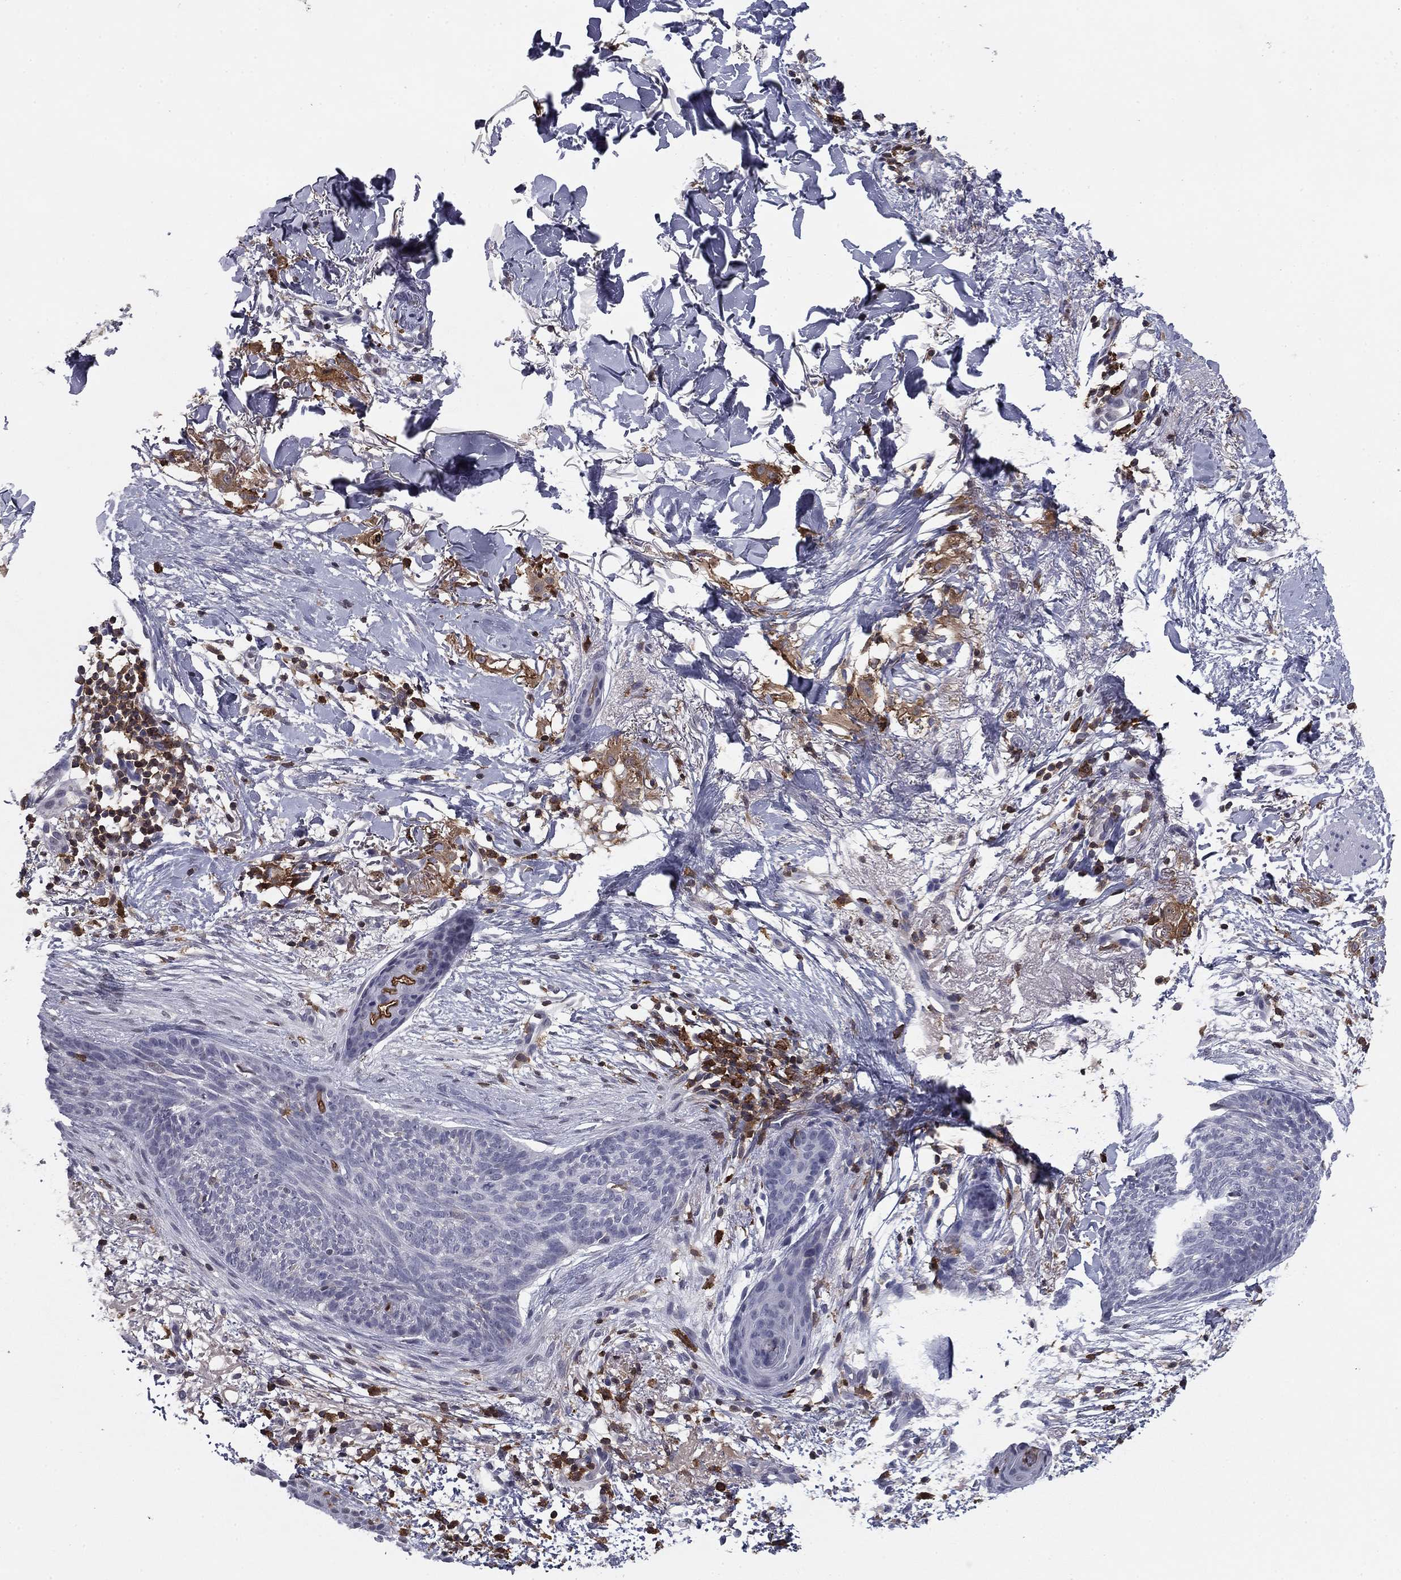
{"staining": {"intensity": "negative", "quantity": "none", "location": "none"}, "tissue": "skin cancer", "cell_type": "Tumor cells", "image_type": "cancer", "snomed": [{"axis": "morphology", "description": "Normal tissue, NOS"}, {"axis": "morphology", "description": "Basal cell carcinoma"}, {"axis": "topography", "description": "Skin"}], "caption": "Immunohistochemistry of skin basal cell carcinoma shows no positivity in tumor cells.", "gene": "PLCB2", "patient": {"sex": "male", "age": 84}}